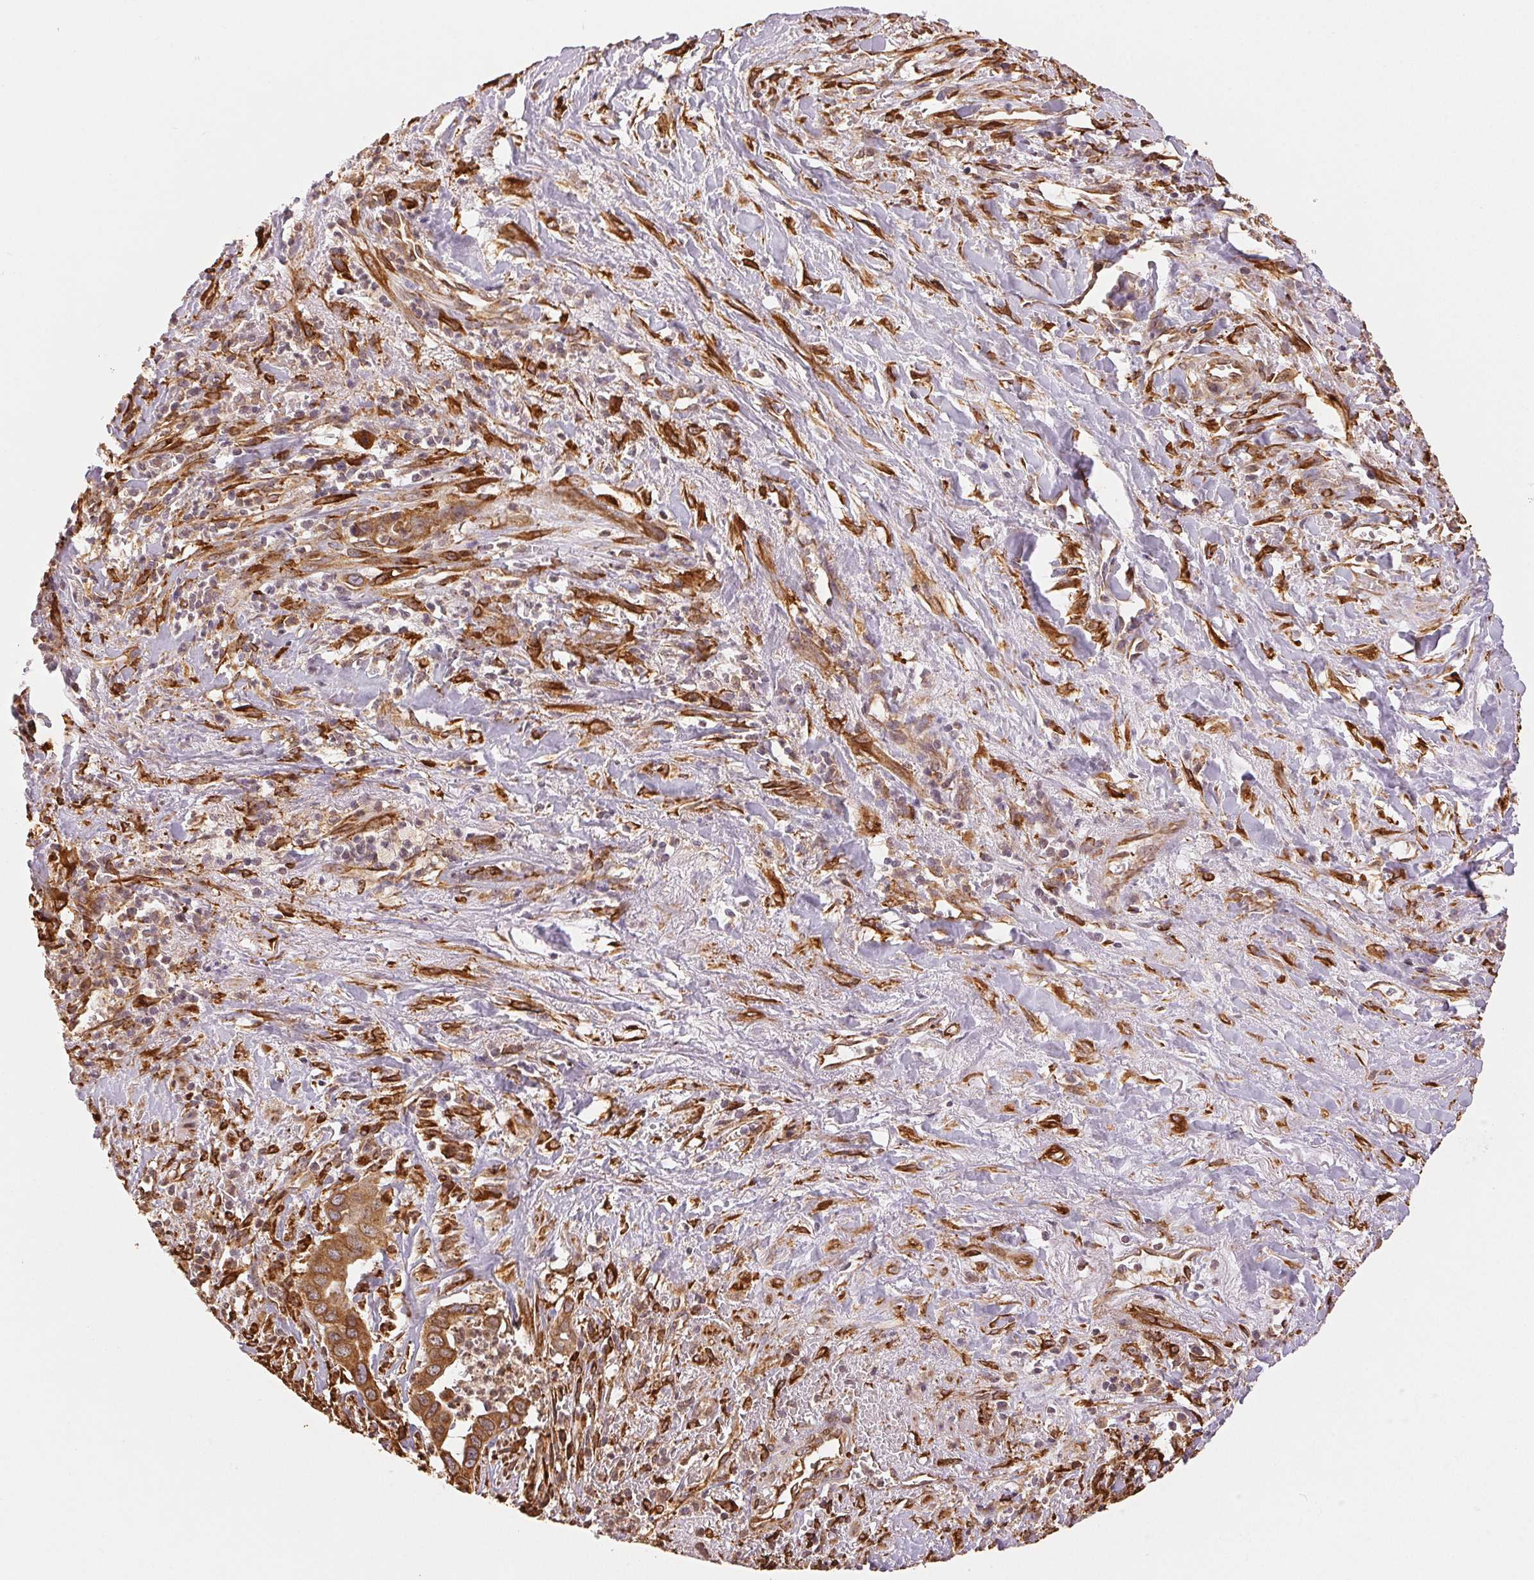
{"staining": {"intensity": "moderate", "quantity": ">75%", "location": "cytoplasmic/membranous"}, "tissue": "liver cancer", "cell_type": "Tumor cells", "image_type": "cancer", "snomed": [{"axis": "morphology", "description": "Cholangiocarcinoma"}, {"axis": "topography", "description": "Liver"}], "caption": "High-power microscopy captured an IHC histopathology image of liver cancer, revealing moderate cytoplasmic/membranous expression in approximately >75% of tumor cells.", "gene": "RCN3", "patient": {"sex": "female", "age": 79}}